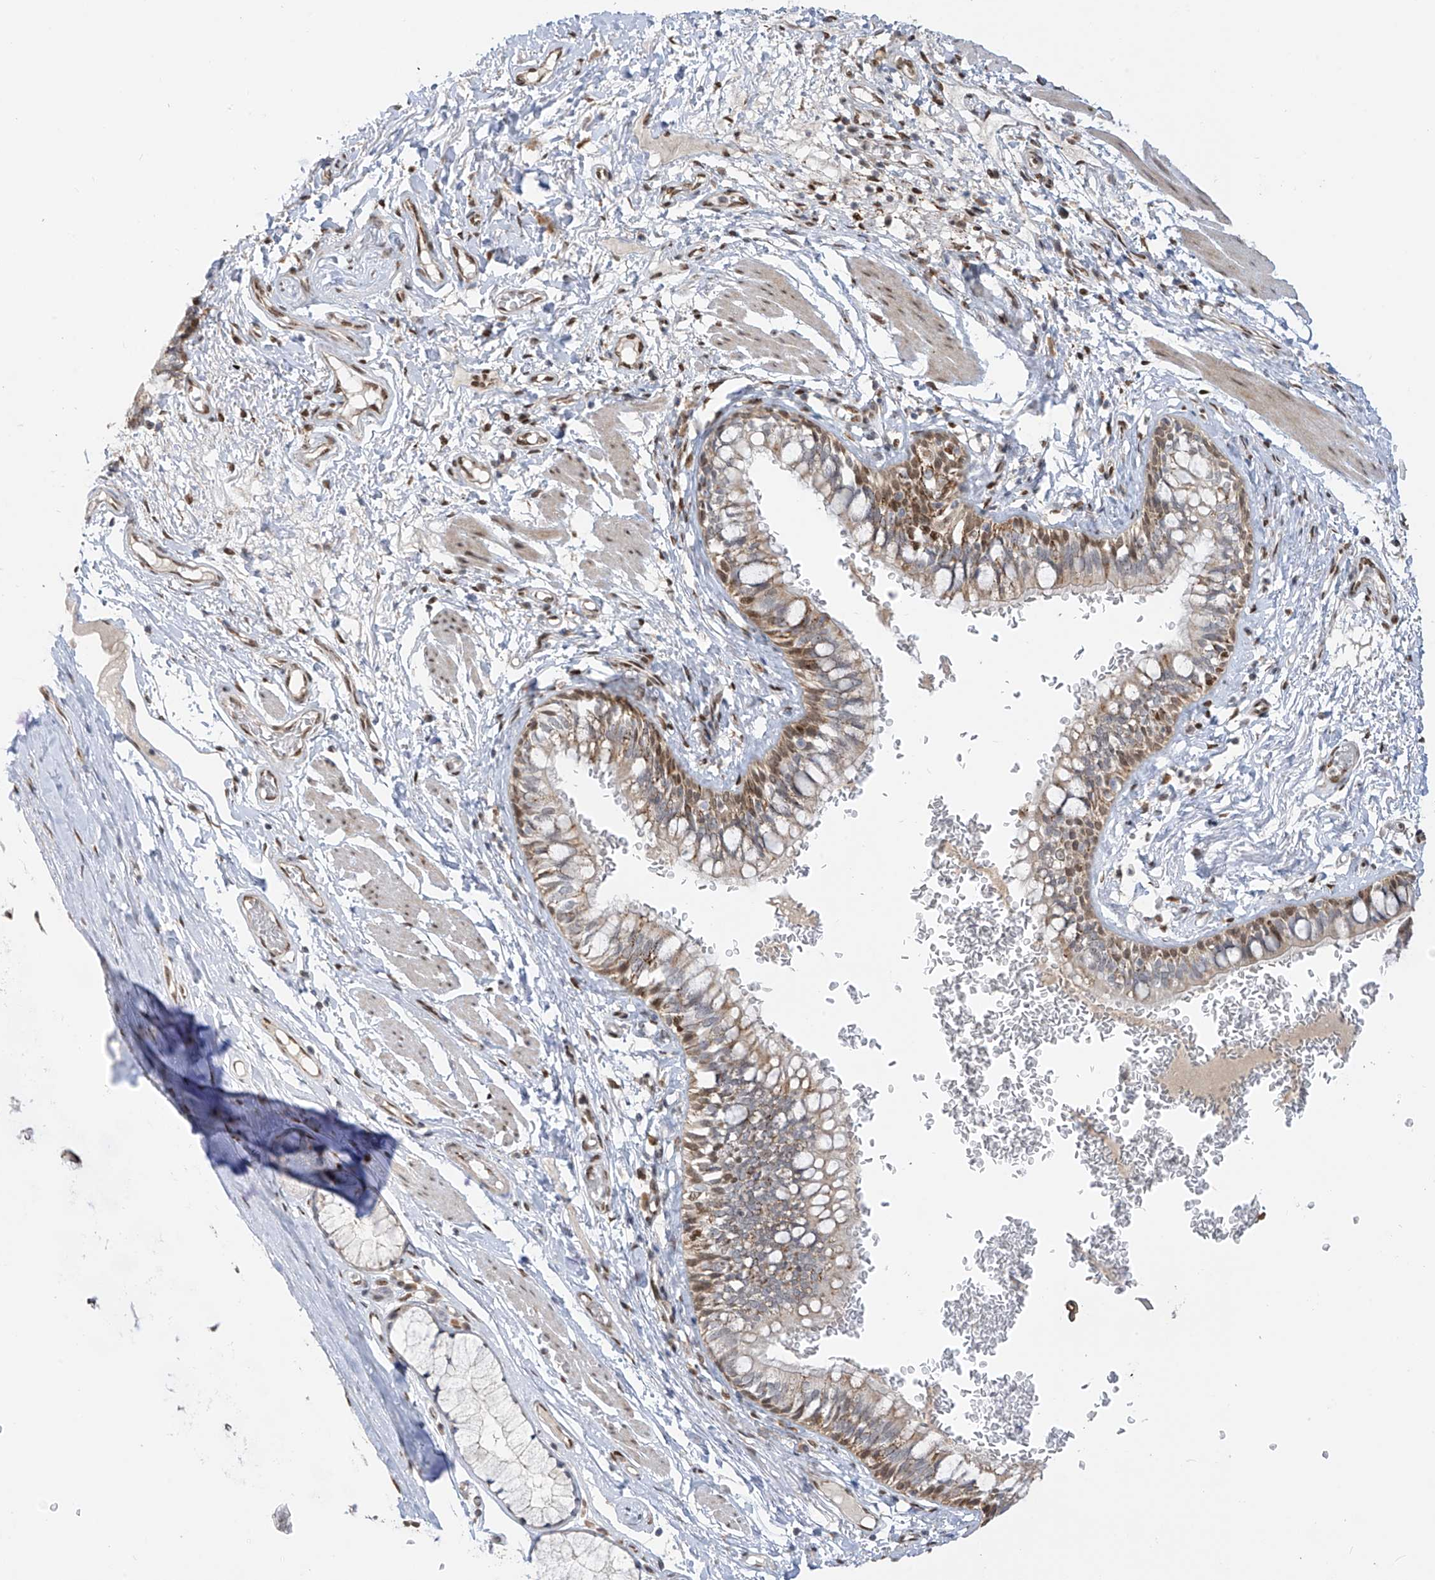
{"staining": {"intensity": "moderate", "quantity": "25%-75%", "location": "cytoplasmic/membranous"}, "tissue": "bronchus", "cell_type": "Respiratory epithelial cells", "image_type": "normal", "snomed": [{"axis": "morphology", "description": "Normal tissue, NOS"}, {"axis": "topography", "description": "Cartilage tissue"}, {"axis": "topography", "description": "Bronchus"}], "caption": "A micrograph showing moderate cytoplasmic/membranous positivity in about 25%-75% of respiratory epithelial cells in unremarkable bronchus, as visualized by brown immunohistochemical staining.", "gene": "PM20D2", "patient": {"sex": "female", "age": 36}}